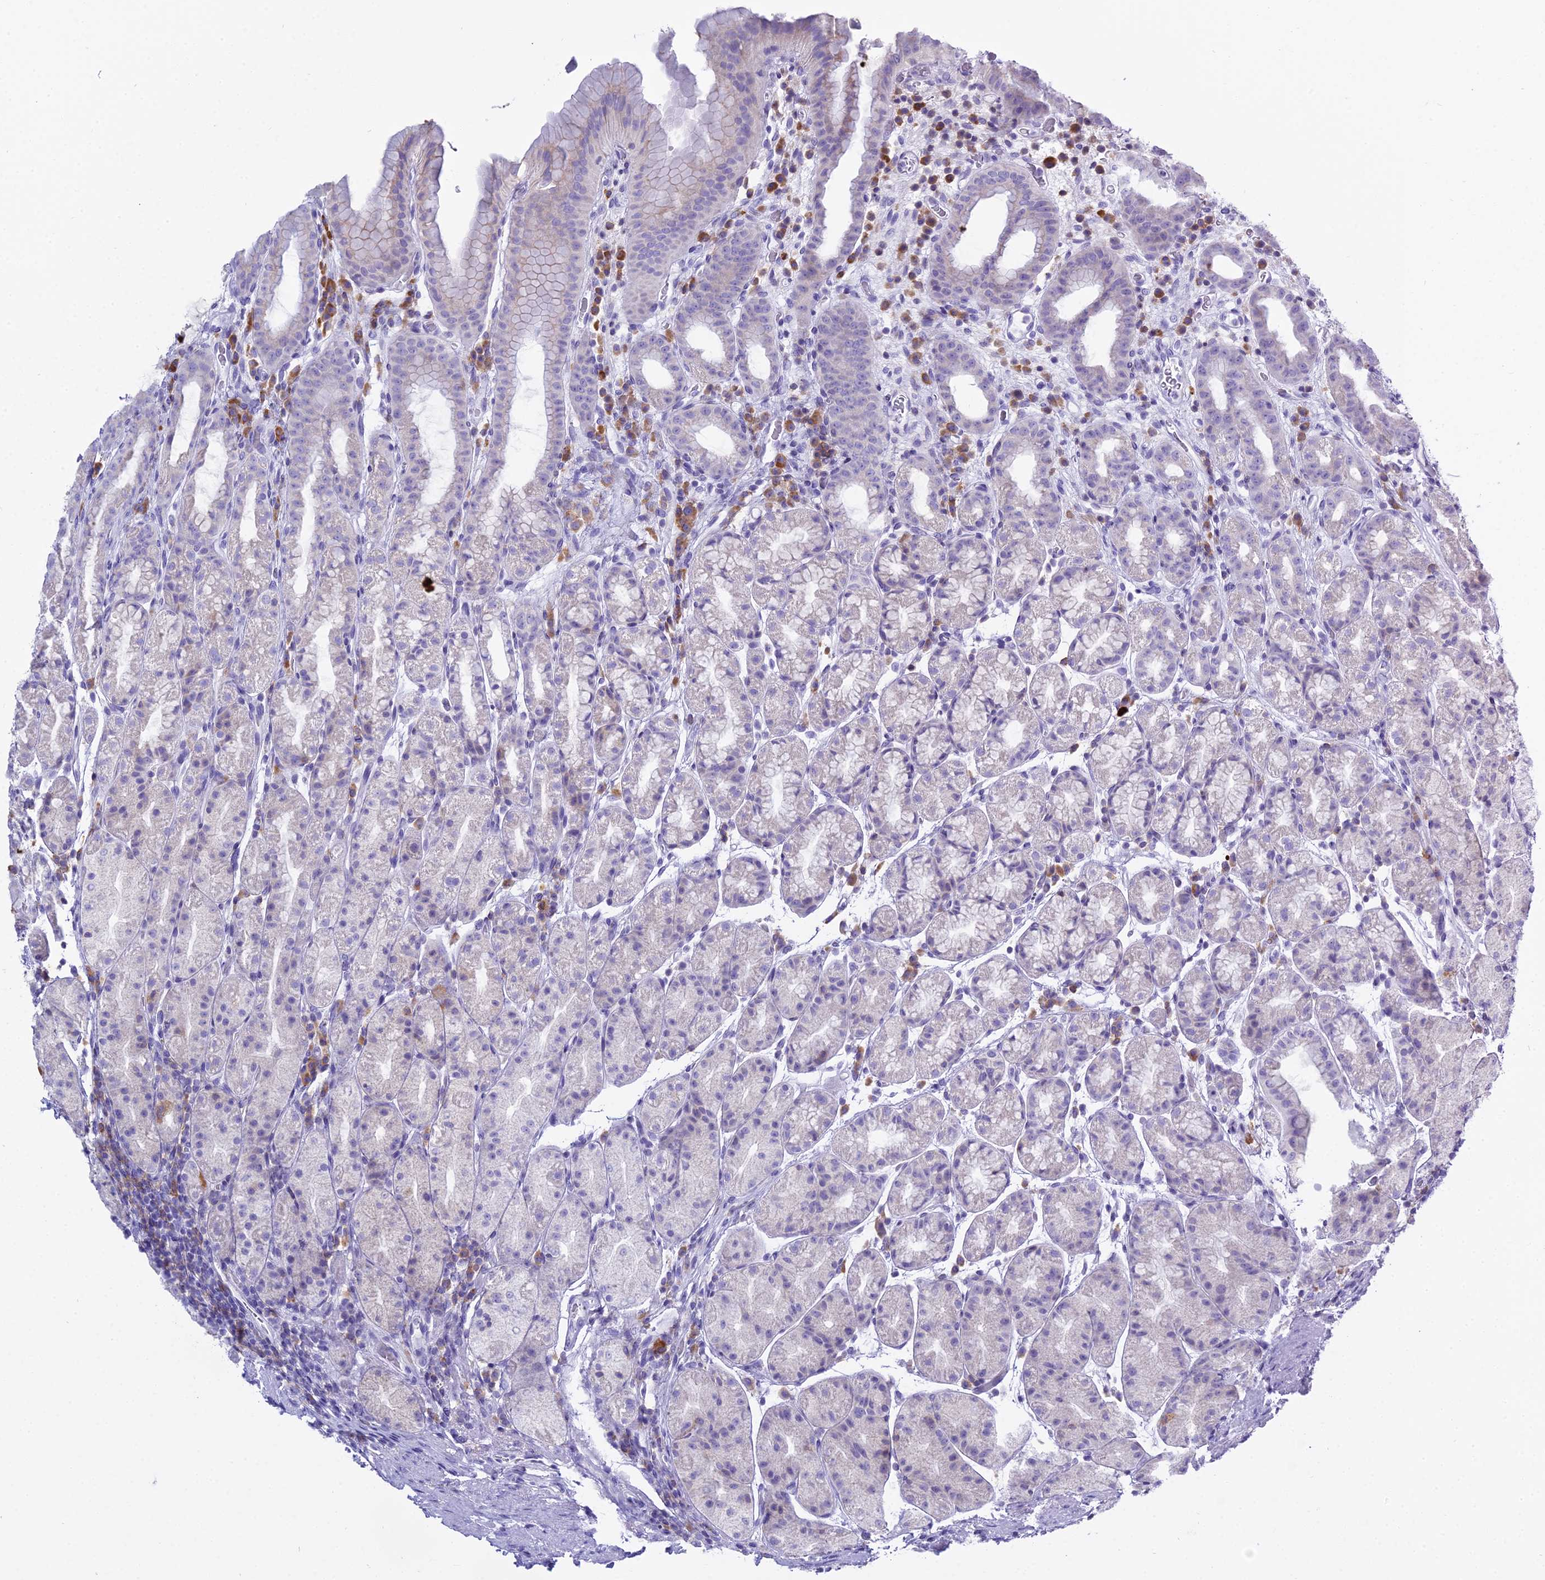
{"staining": {"intensity": "moderate", "quantity": "<25%", "location": "cytoplasmic/membranous"}, "tissue": "stomach", "cell_type": "Glandular cells", "image_type": "normal", "snomed": [{"axis": "morphology", "description": "Normal tissue, NOS"}, {"axis": "topography", "description": "Stomach, upper"}, {"axis": "topography", "description": "Stomach, lower"}, {"axis": "topography", "description": "Small intestine"}], "caption": "Brown immunohistochemical staining in unremarkable stomach demonstrates moderate cytoplasmic/membranous staining in approximately <25% of glandular cells.", "gene": "CD5", "patient": {"sex": "male", "age": 68}}